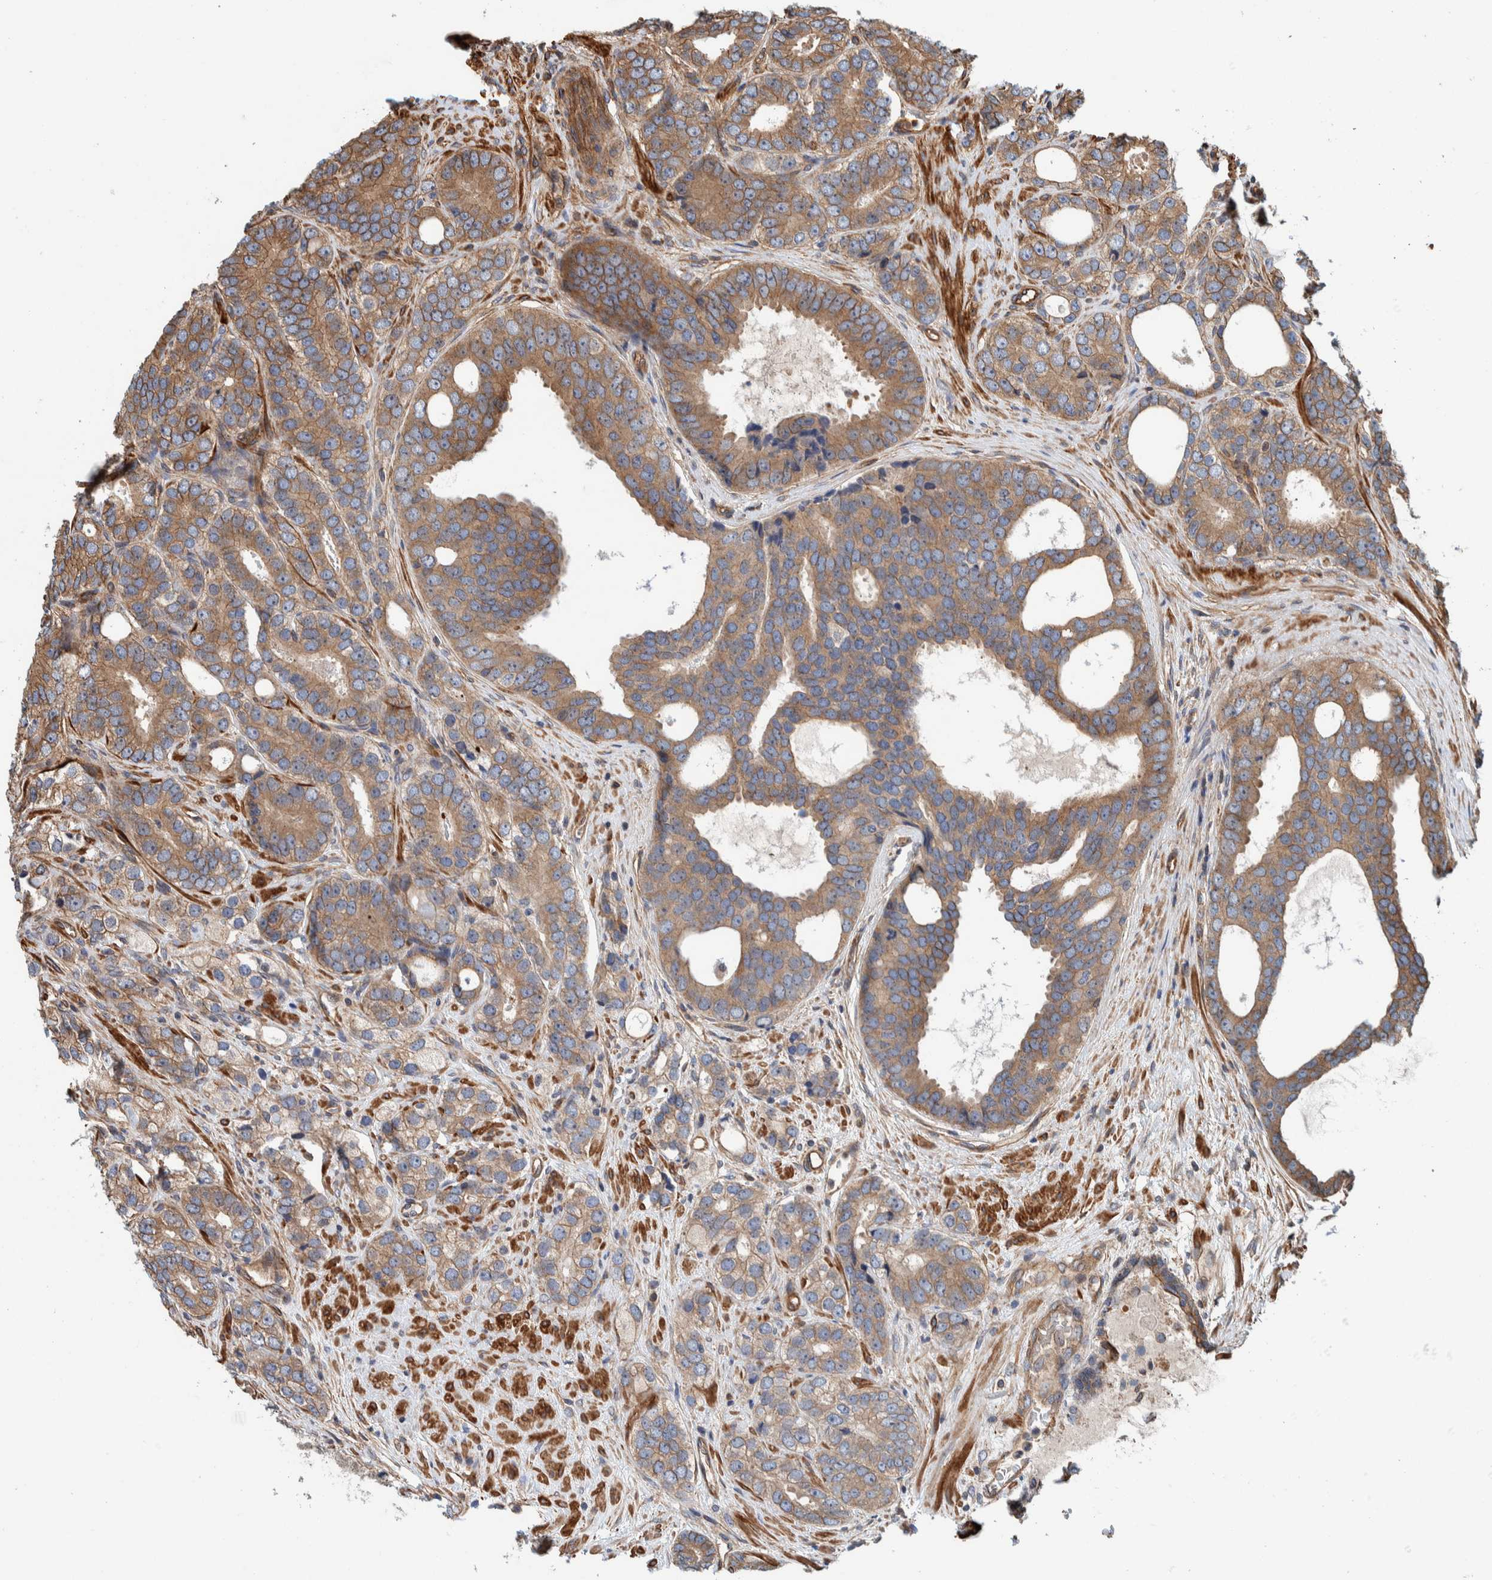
{"staining": {"intensity": "weak", "quantity": ">75%", "location": "cytoplasmic/membranous"}, "tissue": "prostate cancer", "cell_type": "Tumor cells", "image_type": "cancer", "snomed": [{"axis": "morphology", "description": "Adenocarcinoma, High grade"}, {"axis": "topography", "description": "Prostate"}], "caption": "A histopathology image of adenocarcinoma (high-grade) (prostate) stained for a protein reveals weak cytoplasmic/membranous brown staining in tumor cells.", "gene": "PKD1L1", "patient": {"sex": "male", "age": 56}}